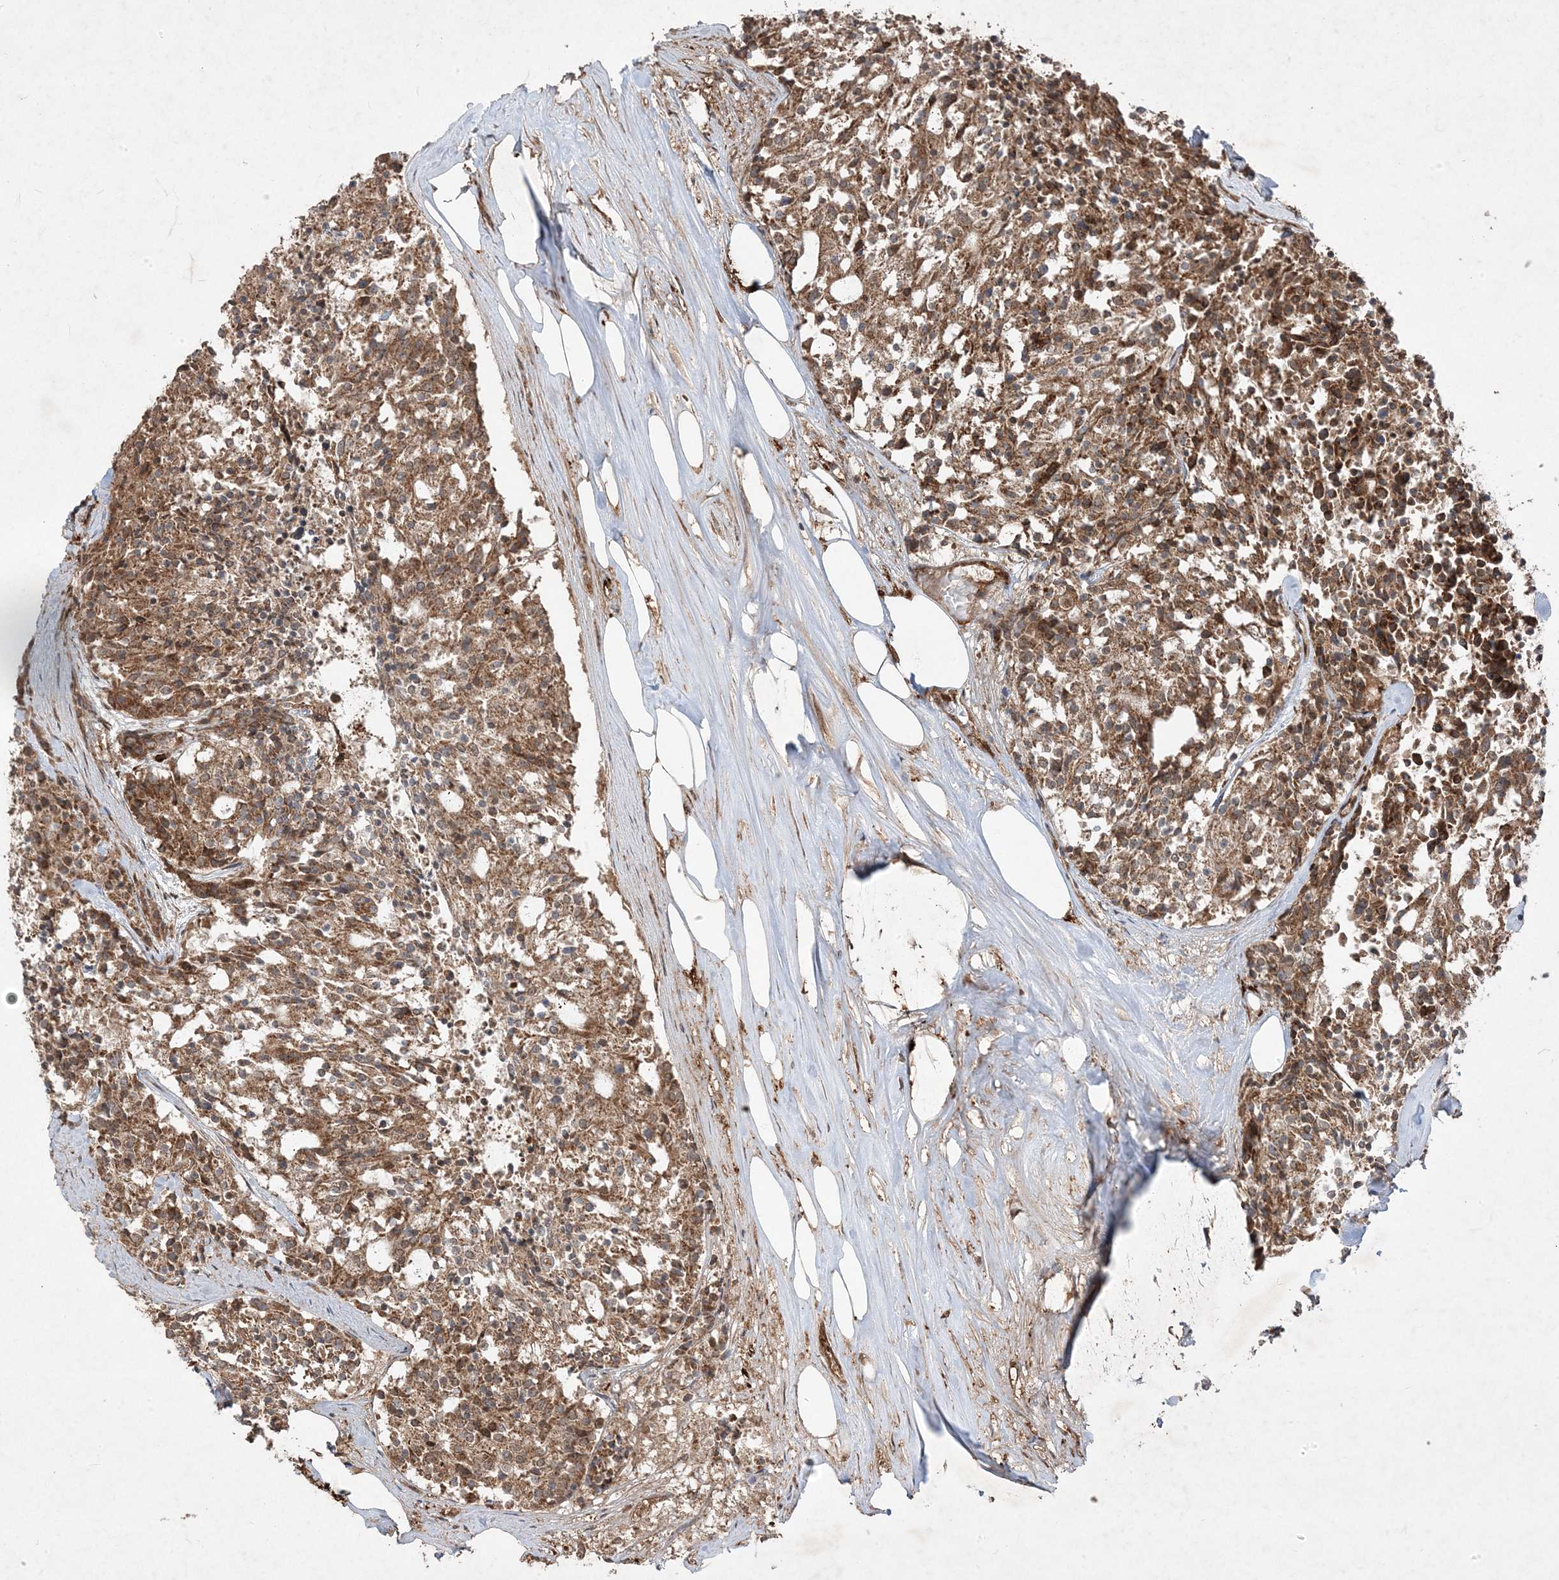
{"staining": {"intensity": "moderate", "quantity": ">75%", "location": "cytoplasmic/membranous"}, "tissue": "carcinoid", "cell_type": "Tumor cells", "image_type": "cancer", "snomed": [{"axis": "morphology", "description": "Carcinoid, malignant, NOS"}, {"axis": "topography", "description": "Pancreas"}], "caption": "Immunohistochemistry micrograph of neoplastic tissue: human carcinoid (malignant) stained using immunohistochemistry (IHC) exhibits medium levels of moderate protein expression localized specifically in the cytoplasmic/membranous of tumor cells, appearing as a cytoplasmic/membranous brown color.", "gene": "PLEKHM2", "patient": {"sex": "female", "age": 54}}